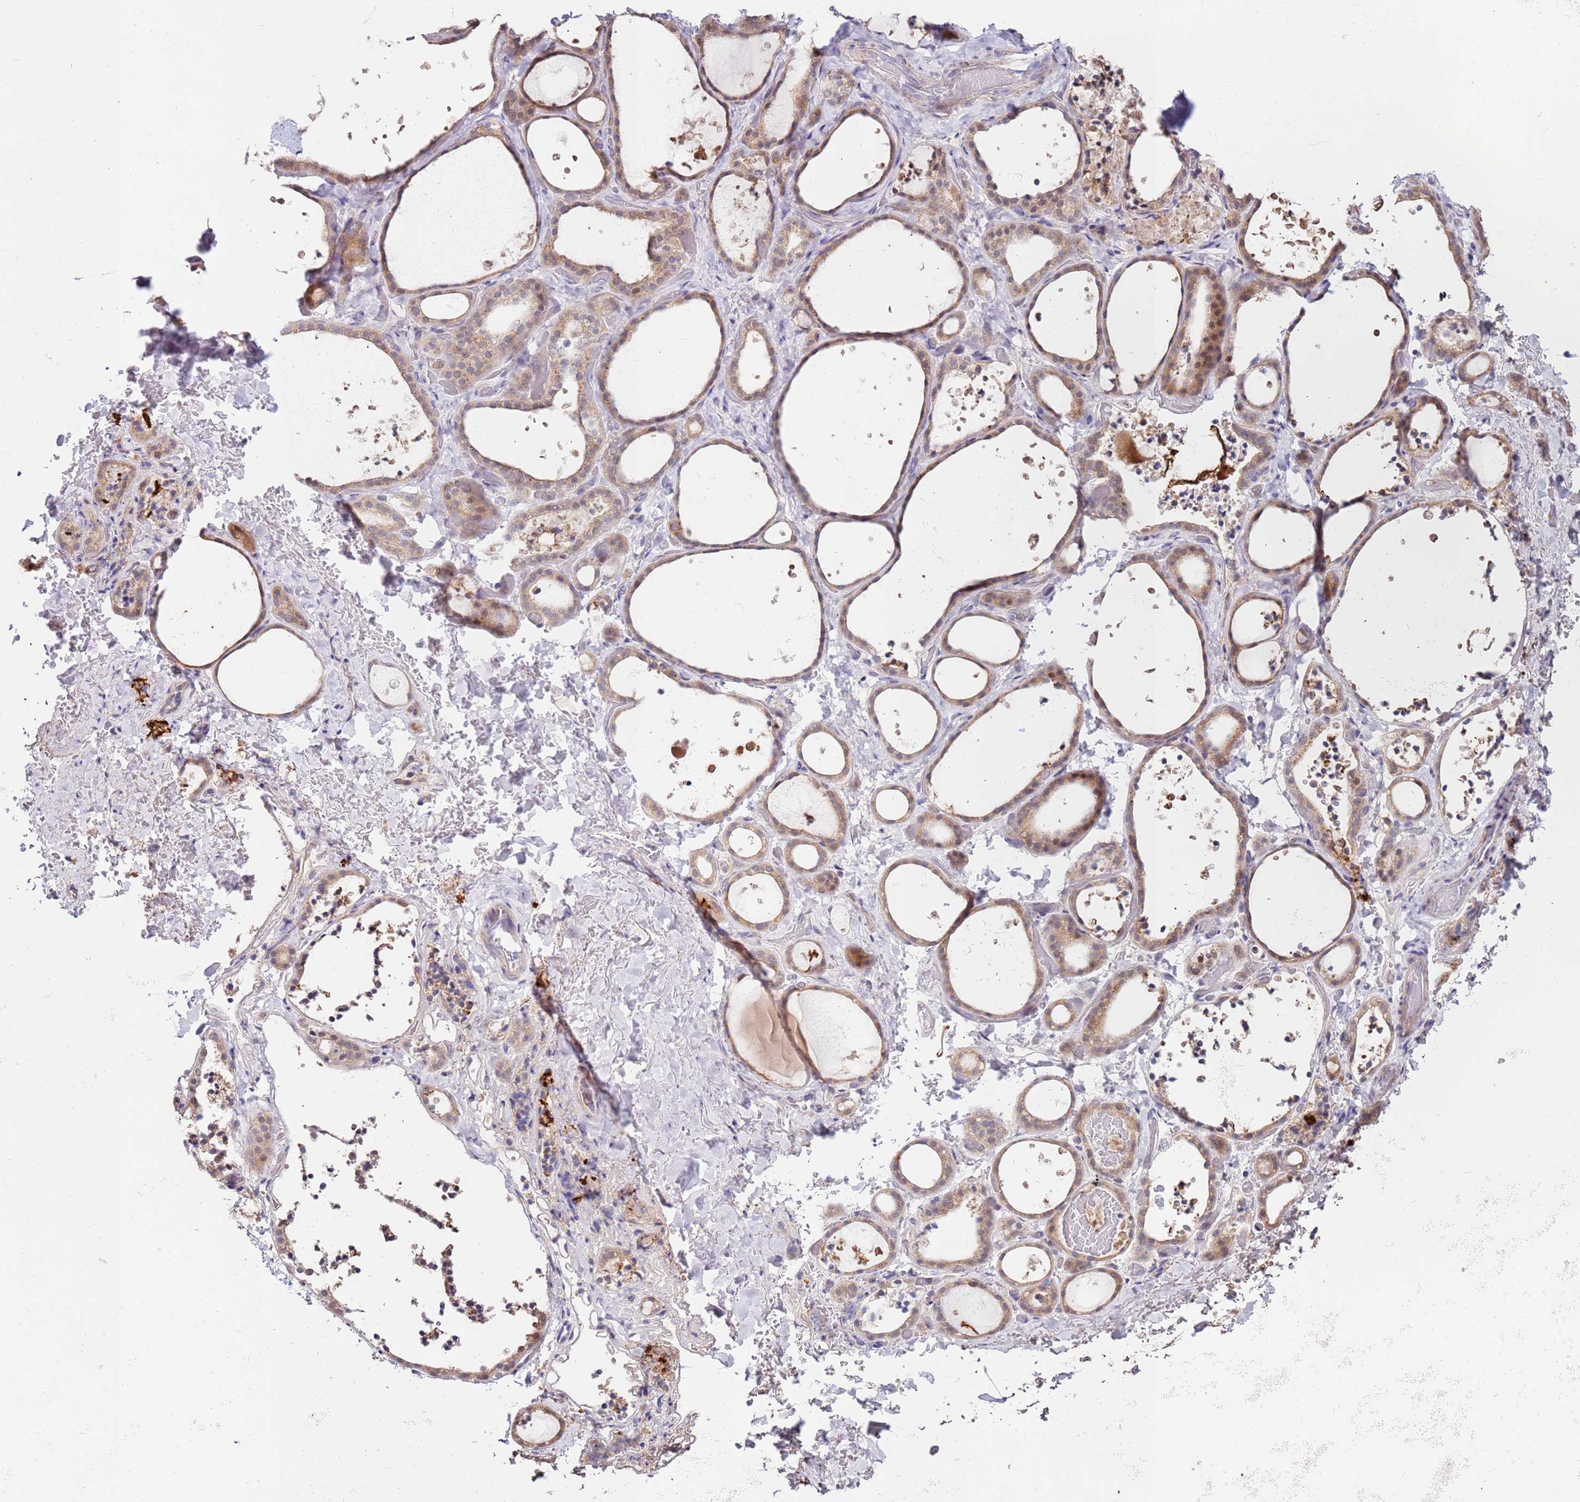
{"staining": {"intensity": "moderate", "quantity": ">75%", "location": "cytoplasmic/membranous"}, "tissue": "thyroid gland", "cell_type": "Glandular cells", "image_type": "normal", "snomed": [{"axis": "morphology", "description": "Normal tissue, NOS"}, {"axis": "topography", "description": "Thyroid gland"}], "caption": "Immunohistochemical staining of benign thyroid gland displays moderate cytoplasmic/membranous protein expression in about >75% of glandular cells.", "gene": "CNOT9", "patient": {"sex": "female", "age": 44}}